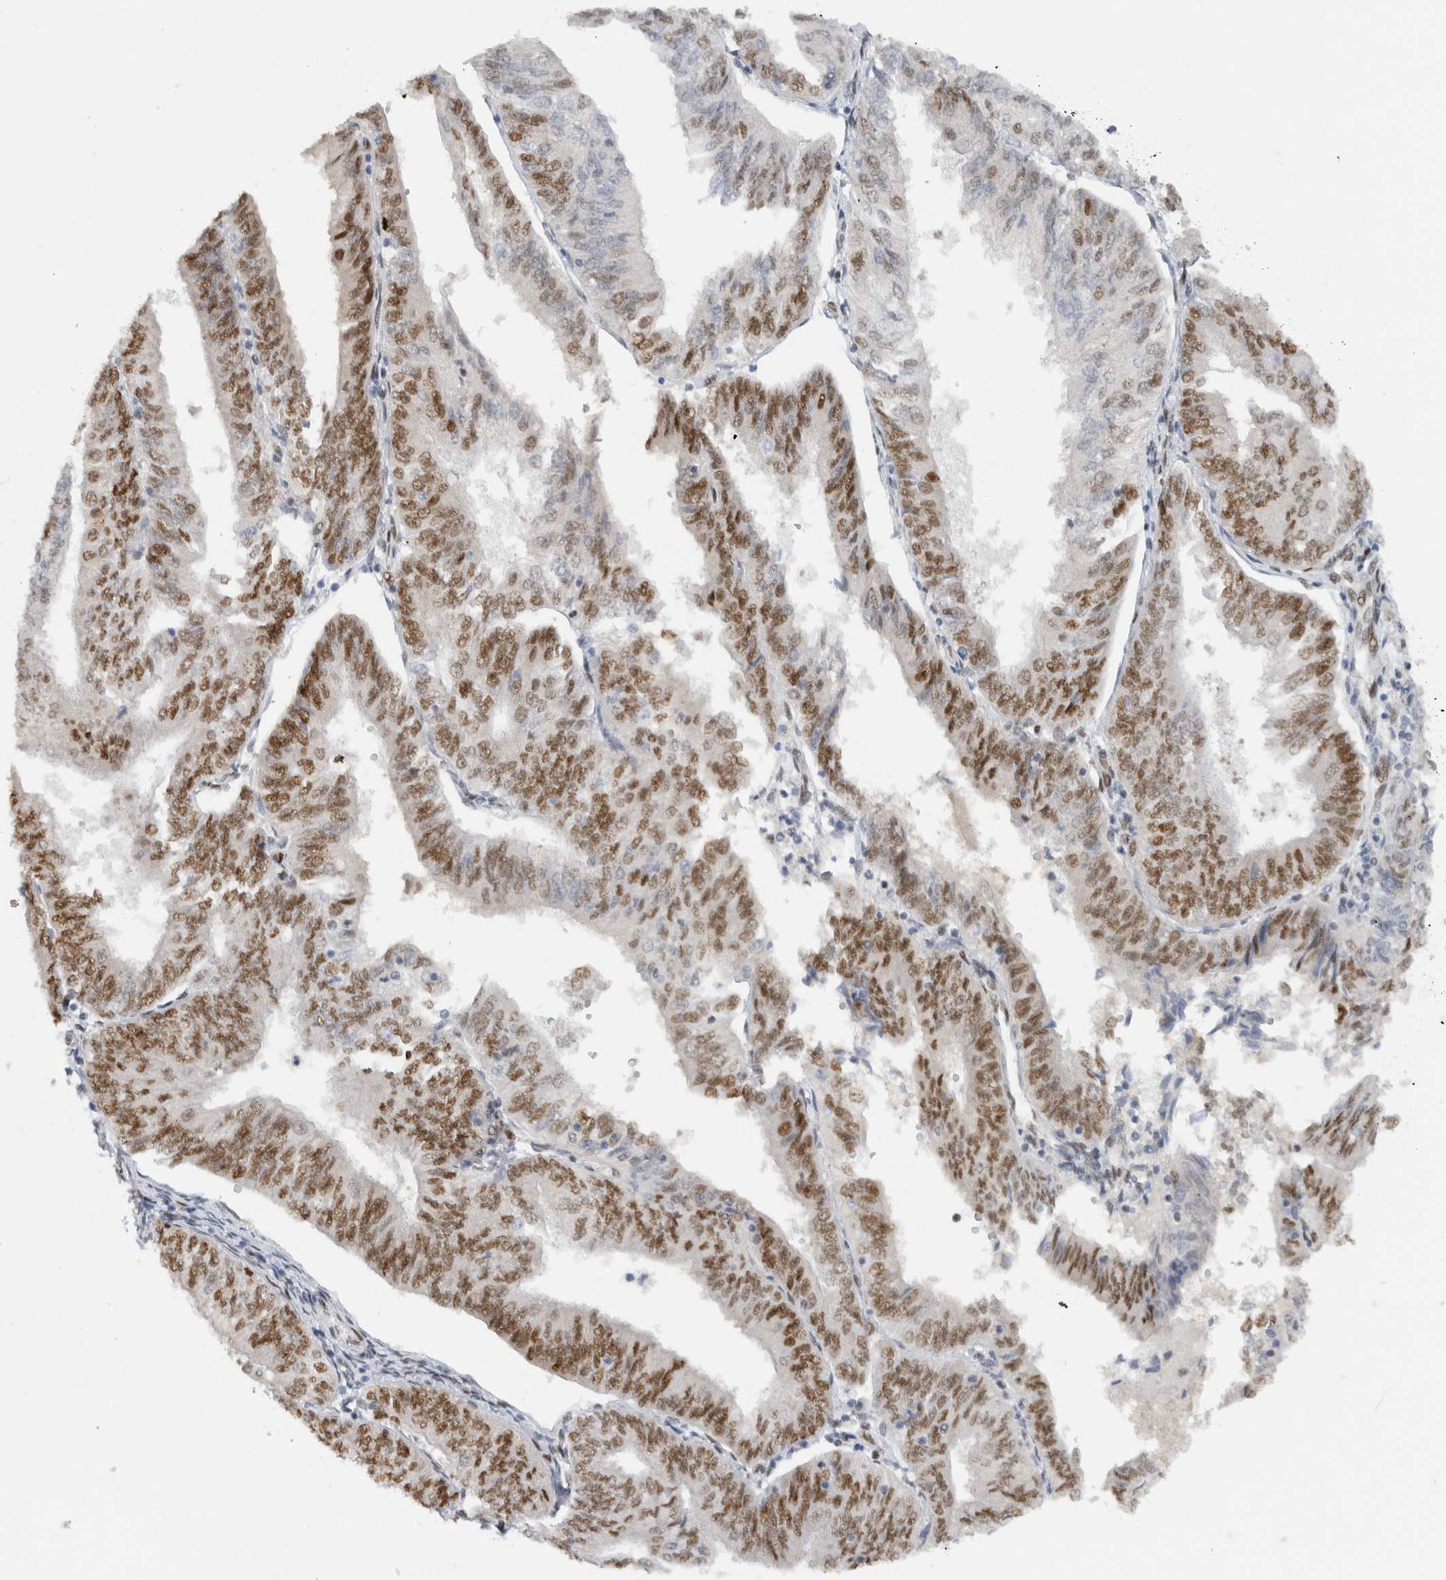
{"staining": {"intensity": "moderate", "quantity": ">75%", "location": "nuclear"}, "tissue": "endometrial cancer", "cell_type": "Tumor cells", "image_type": "cancer", "snomed": [{"axis": "morphology", "description": "Adenocarcinoma, NOS"}, {"axis": "topography", "description": "Endometrium"}], "caption": "Immunohistochemical staining of endometrial cancer reveals medium levels of moderate nuclear expression in about >75% of tumor cells.", "gene": "HNRNPR", "patient": {"sex": "female", "age": 58}}